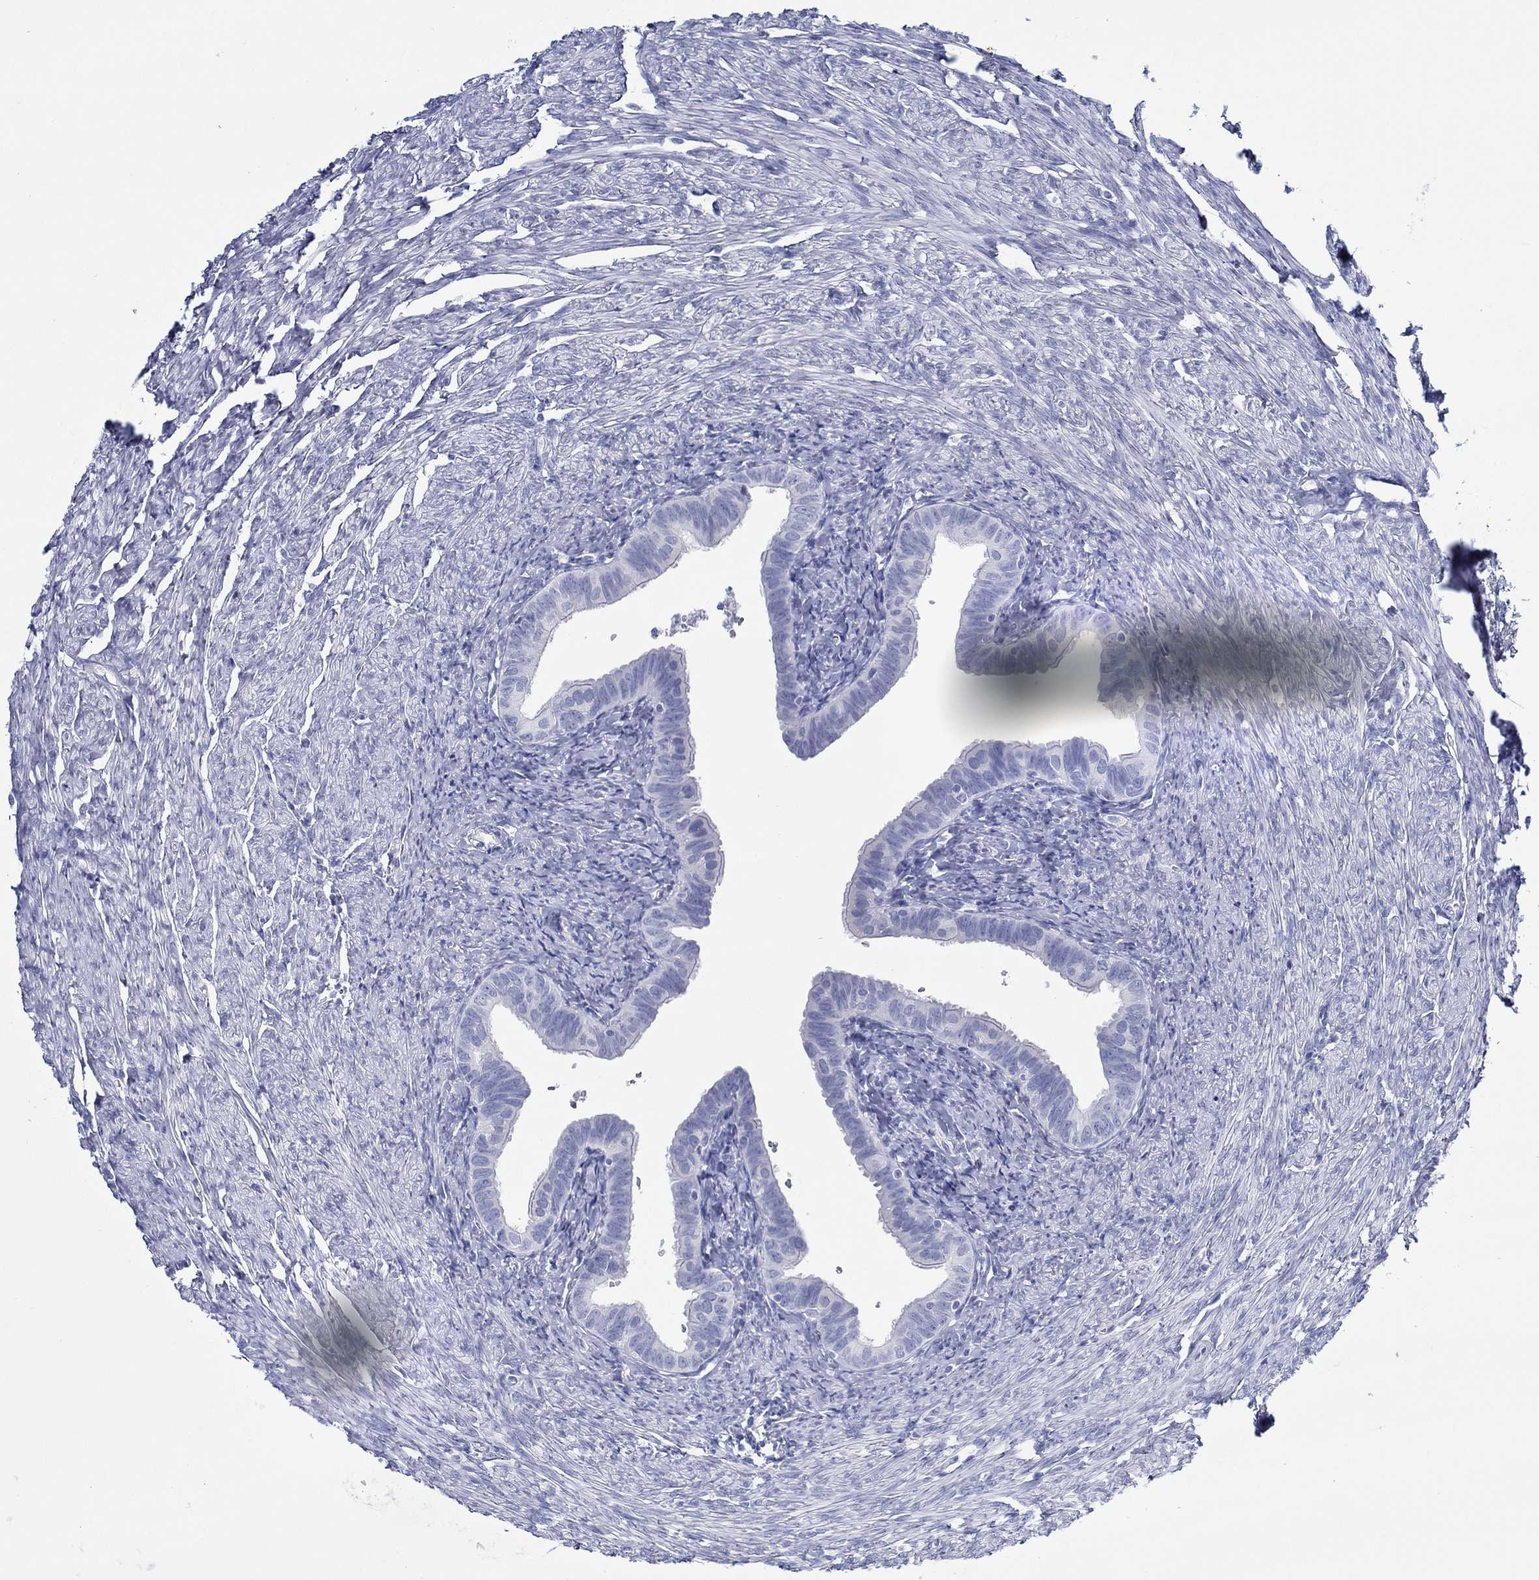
{"staining": {"intensity": "negative", "quantity": "none", "location": "none"}, "tissue": "fallopian tube", "cell_type": "Glandular cells", "image_type": "normal", "snomed": [{"axis": "morphology", "description": "Normal tissue, NOS"}, {"axis": "topography", "description": "Fallopian tube"}, {"axis": "topography", "description": "Ovary"}], "caption": "Immunohistochemistry (IHC) micrograph of benign fallopian tube: human fallopian tube stained with DAB (3,3'-diaminobenzidine) shows no significant protein staining in glandular cells. Nuclei are stained in blue.", "gene": "PAX9", "patient": {"sex": "female", "age": 57}}